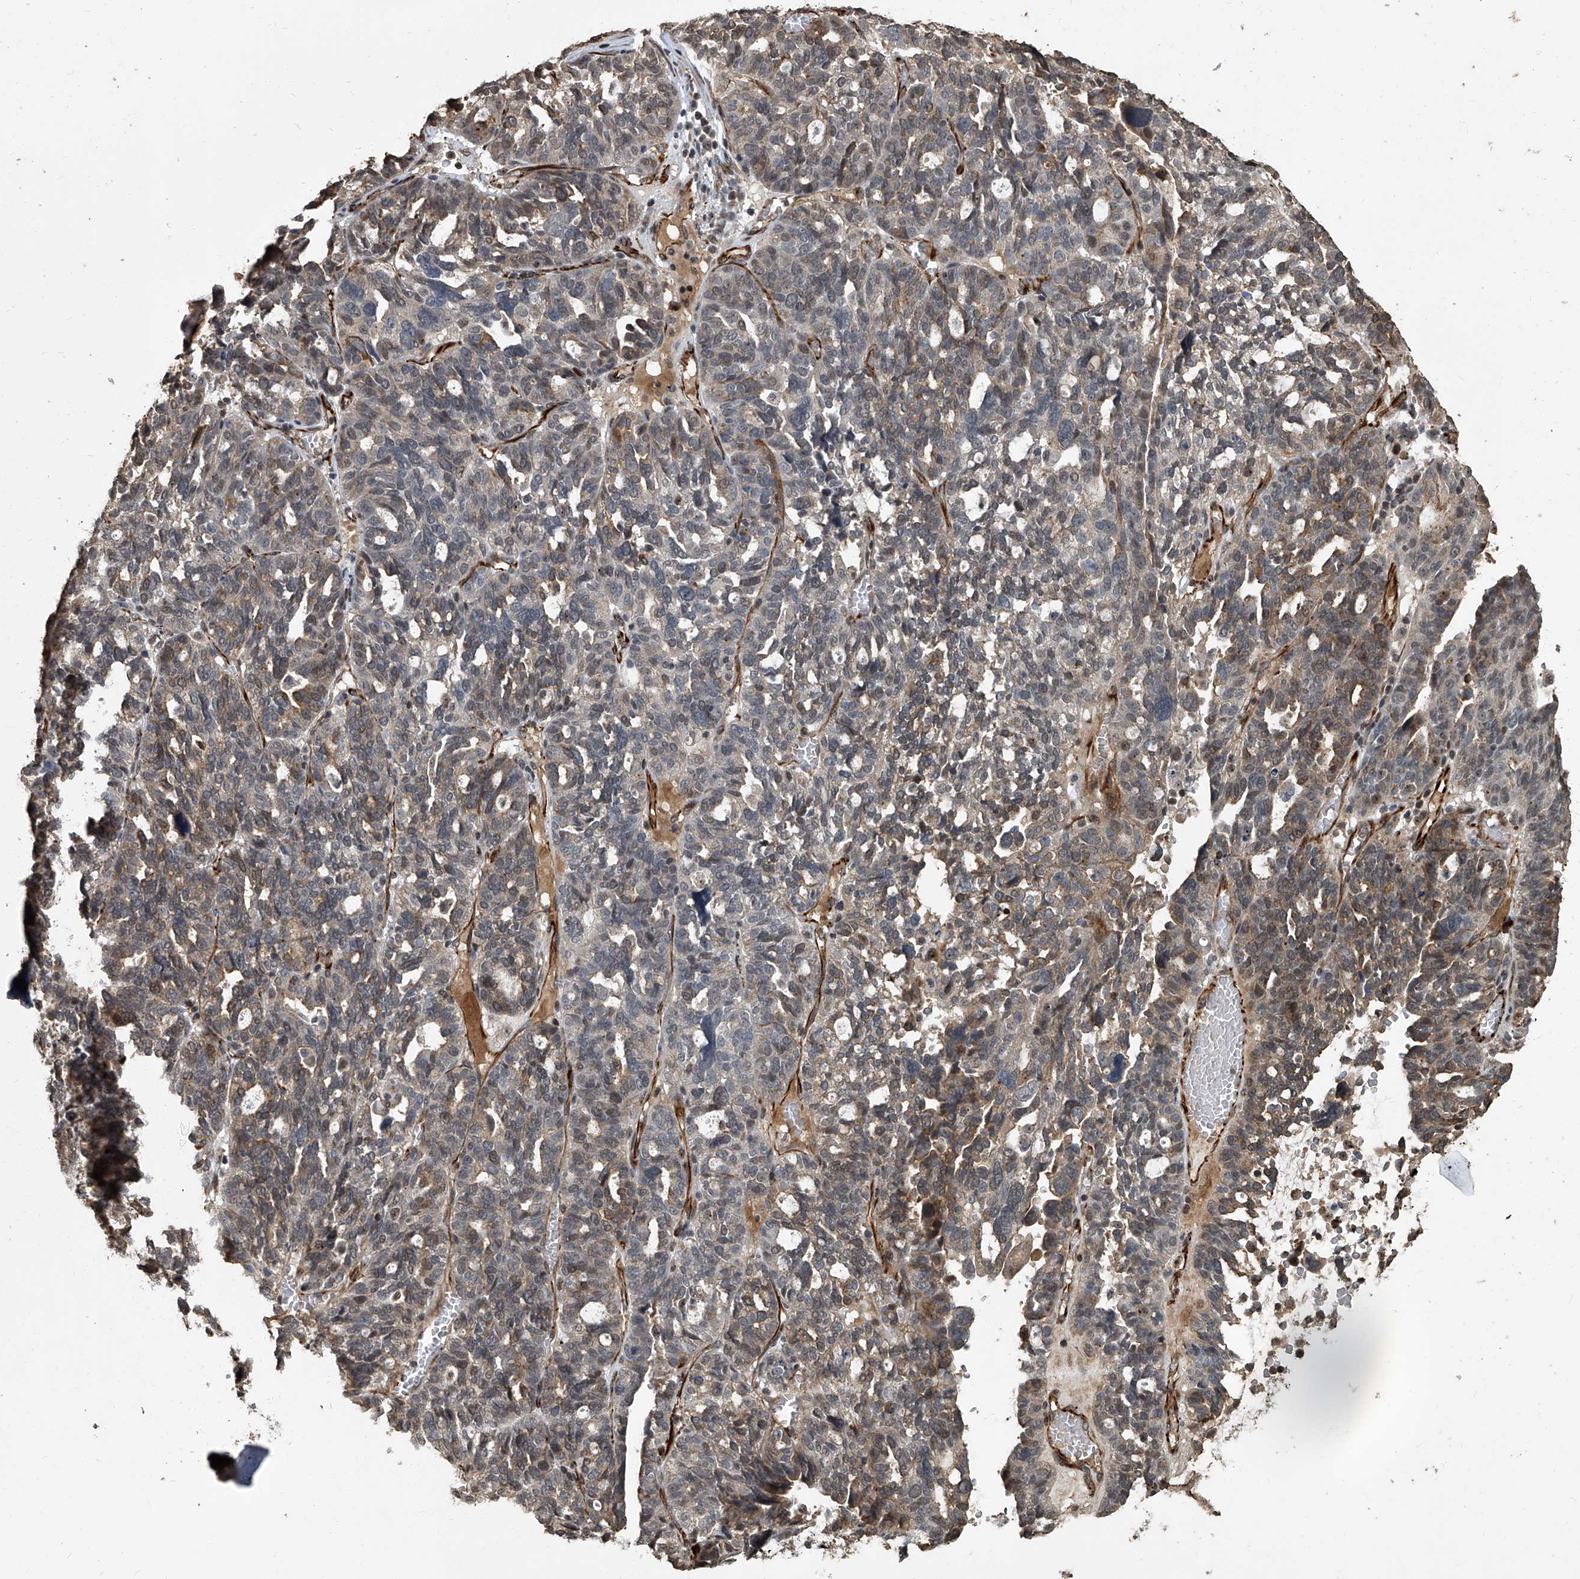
{"staining": {"intensity": "weak", "quantity": "25%-75%", "location": "cytoplasmic/membranous"}, "tissue": "ovarian cancer", "cell_type": "Tumor cells", "image_type": "cancer", "snomed": [{"axis": "morphology", "description": "Cystadenocarcinoma, serous, NOS"}, {"axis": "topography", "description": "Ovary"}], "caption": "Immunohistochemical staining of ovarian cancer (serous cystadenocarcinoma) shows weak cytoplasmic/membranous protein expression in about 25%-75% of tumor cells.", "gene": "GPR132", "patient": {"sex": "female", "age": 59}}